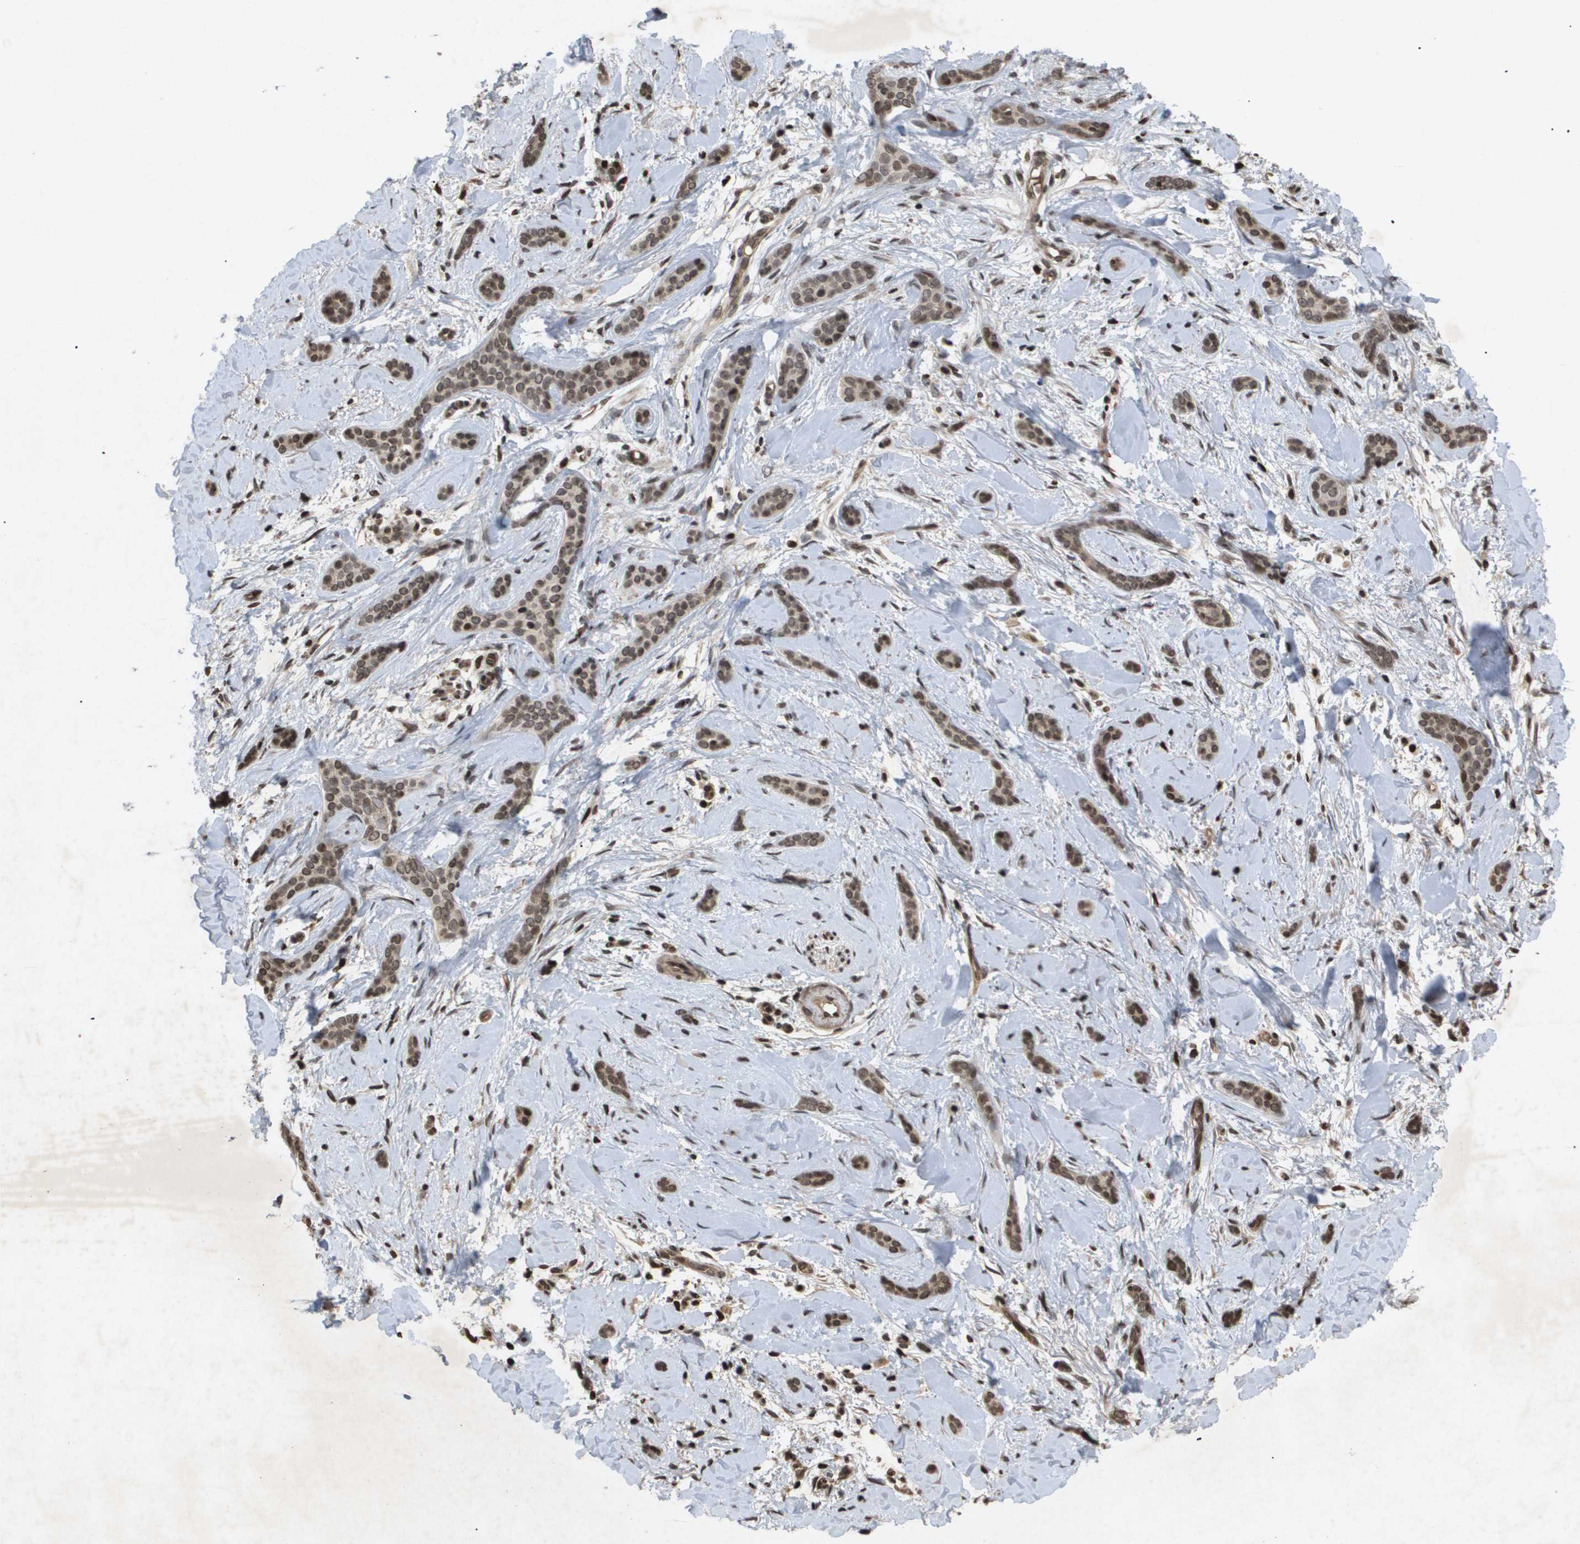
{"staining": {"intensity": "weak", "quantity": ">75%", "location": "cytoplasmic/membranous,nuclear"}, "tissue": "skin cancer", "cell_type": "Tumor cells", "image_type": "cancer", "snomed": [{"axis": "morphology", "description": "Basal cell carcinoma"}, {"axis": "morphology", "description": "Adnexal tumor, benign"}, {"axis": "topography", "description": "Skin"}], "caption": "Protein expression analysis of human skin cancer (benign adnexal tumor) reveals weak cytoplasmic/membranous and nuclear staining in about >75% of tumor cells. Nuclei are stained in blue.", "gene": "HSPA6", "patient": {"sex": "female", "age": 42}}